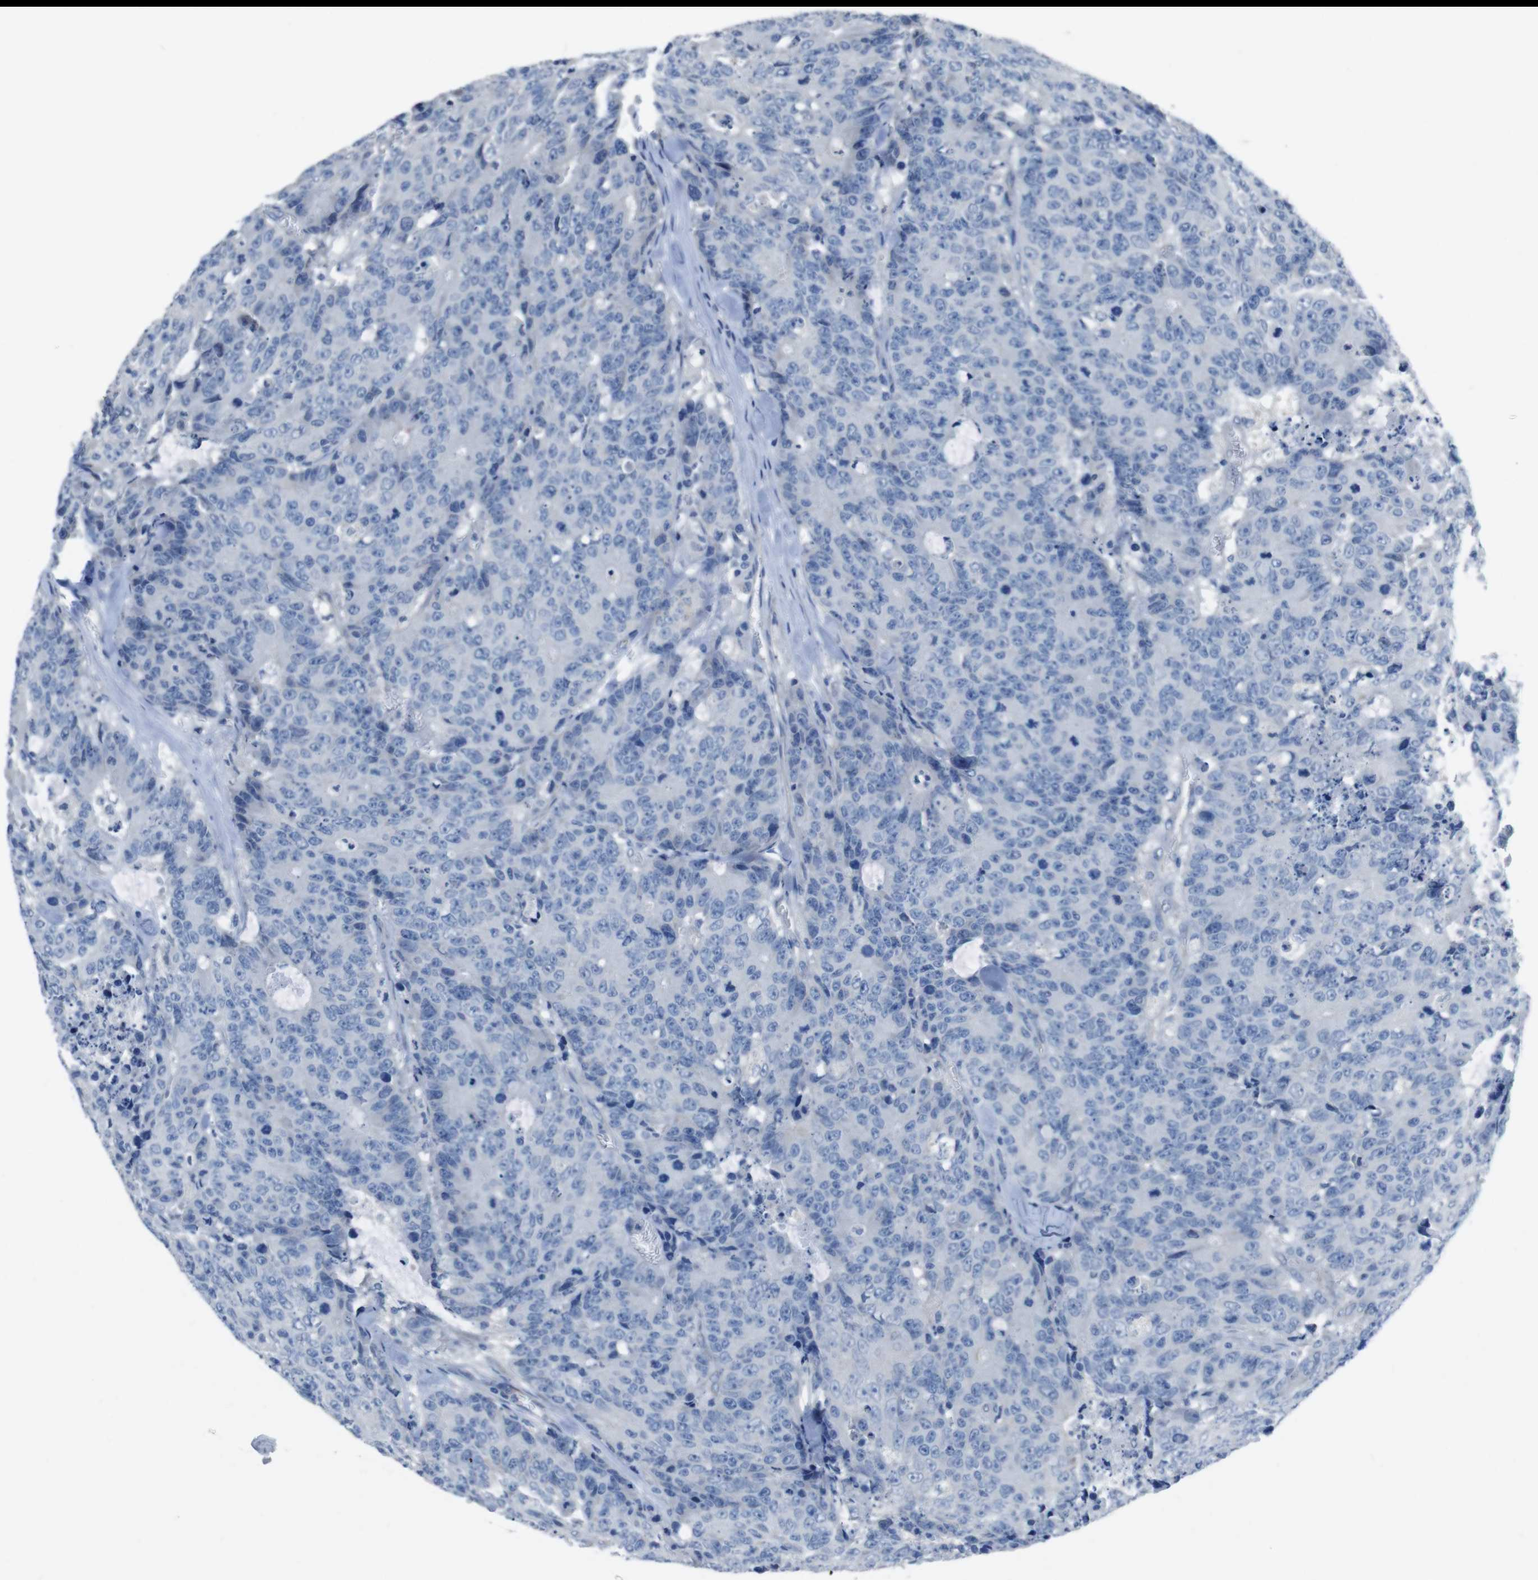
{"staining": {"intensity": "negative", "quantity": "none", "location": "none"}, "tissue": "colorectal cancer", "cell_type": "Tumor cells", "image_type": "cancer", "snomed": [{"axis": "morphology", "description": "Adenocarcinoma, NOS"}, {"axis": "topography", "description": "Colon"}], "caption": "Photomicrograph shows no protein expression in tumor cells of colorectal adenocarcinoma tissue. (Brightfield microscopy of DAB (3,3'-diaminobenzidine) immunohistochemistry (IHC) at high magnification).", "gene": "CYP2C8", "patient": {"sex": "female", "age": 86}}